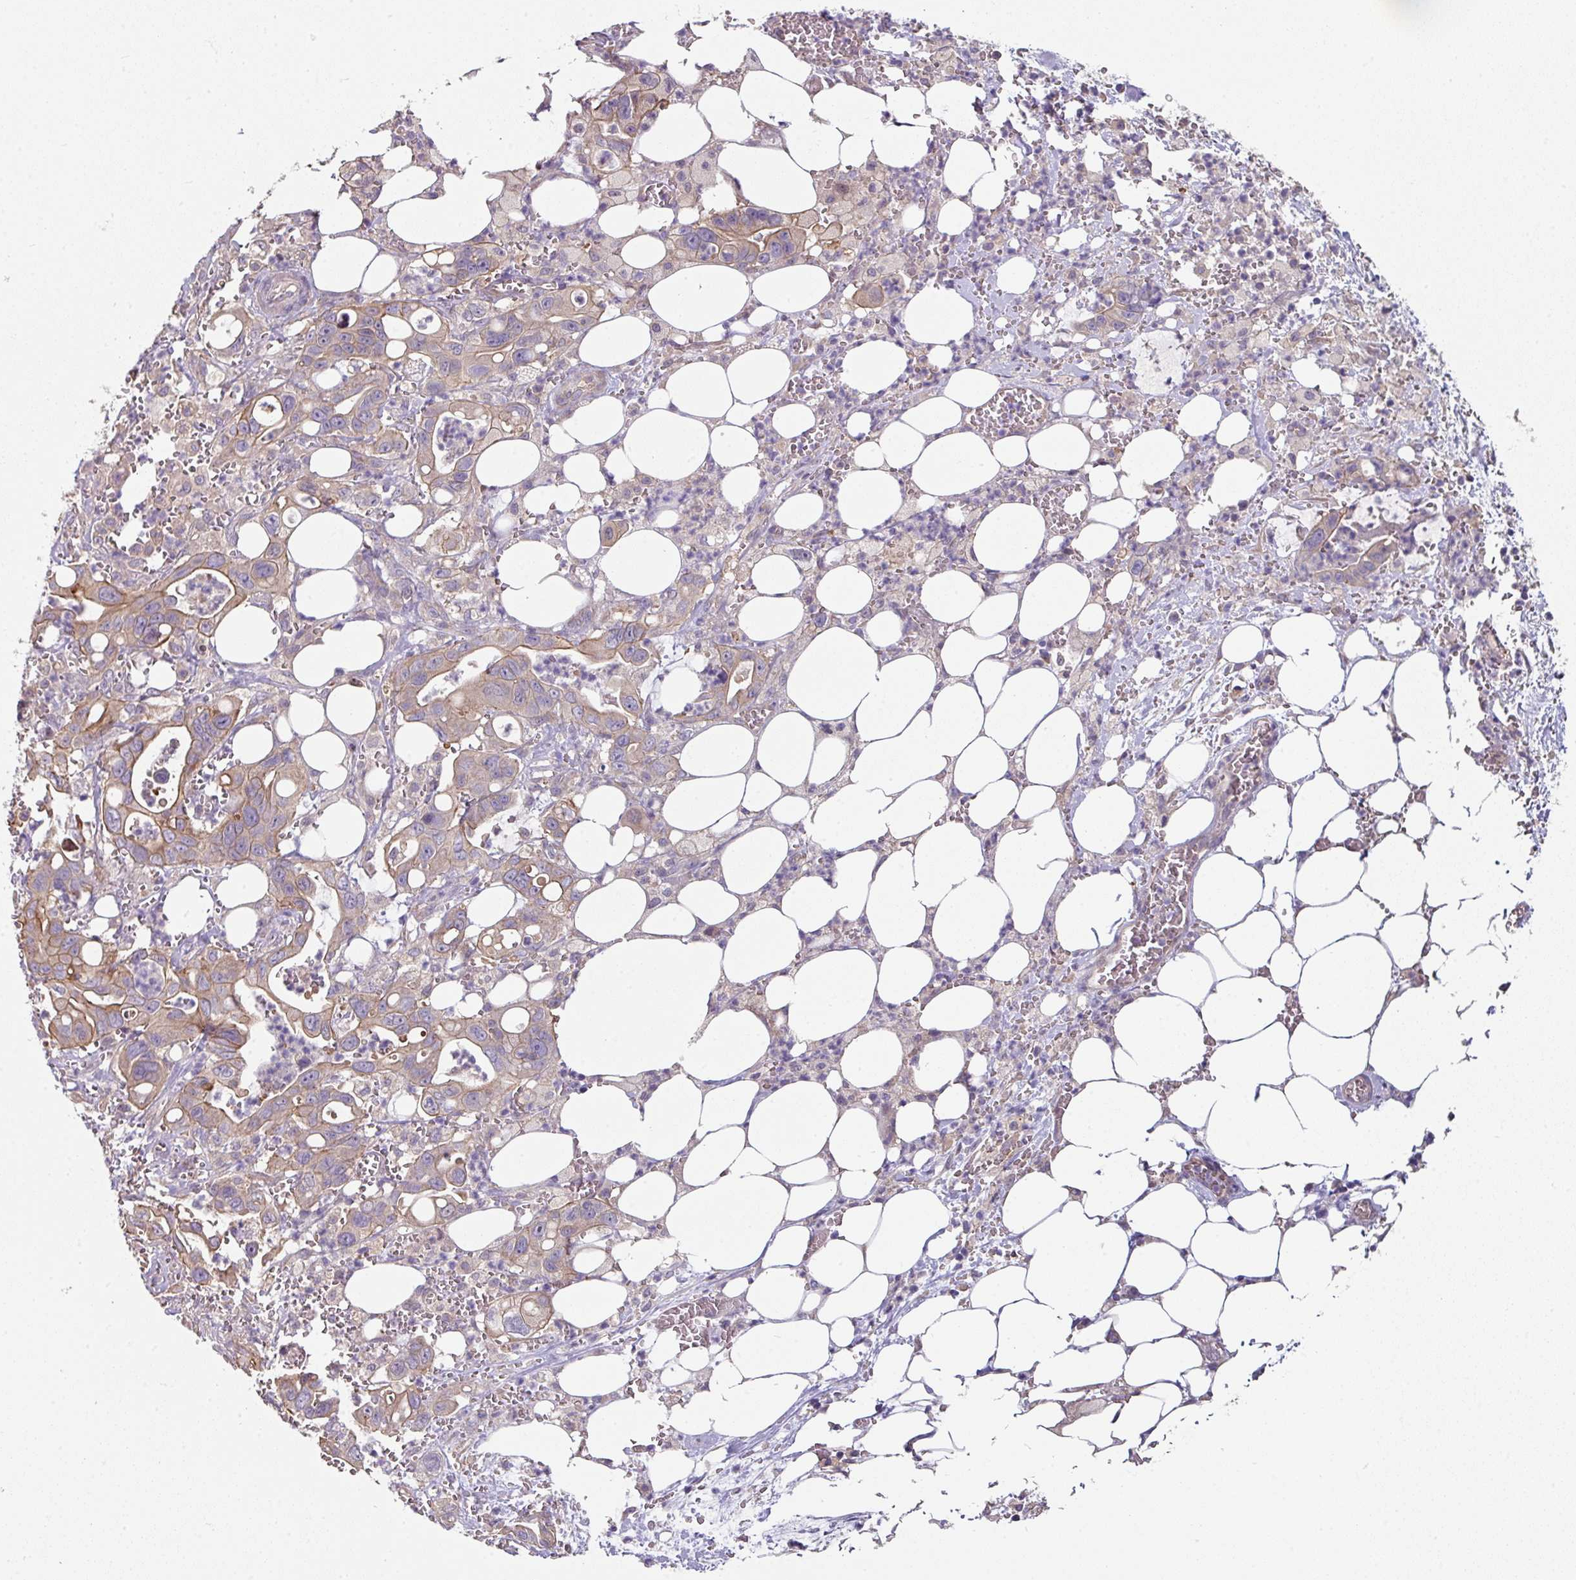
{"staining": {"intensity": "moderate", "quantity": "25%-75%", "location": "cytoplasmic/membranous"}, "tissue": "pancreatic cancer", "cell_type": "Tumor cells", "image_type": "cancer", "snomed": [{"axis": "morphology", "description": "Adenocarcinoma, NOS"}, {"axis": "topography", "description": "Pancreas"}], "caption": "Adenocarcinoma (pancreatic) was stained to show a protein in brown. There is medium levels of moderate cytoplasmic/membranous expression in about 25%-75% of tumor cells. (DAB (3,3'-diaminobenzidine) IHC with brightfield microscopy, high magnification).", "gene": "C4orf48", "patient": {"sex": "male", "age": 61}}